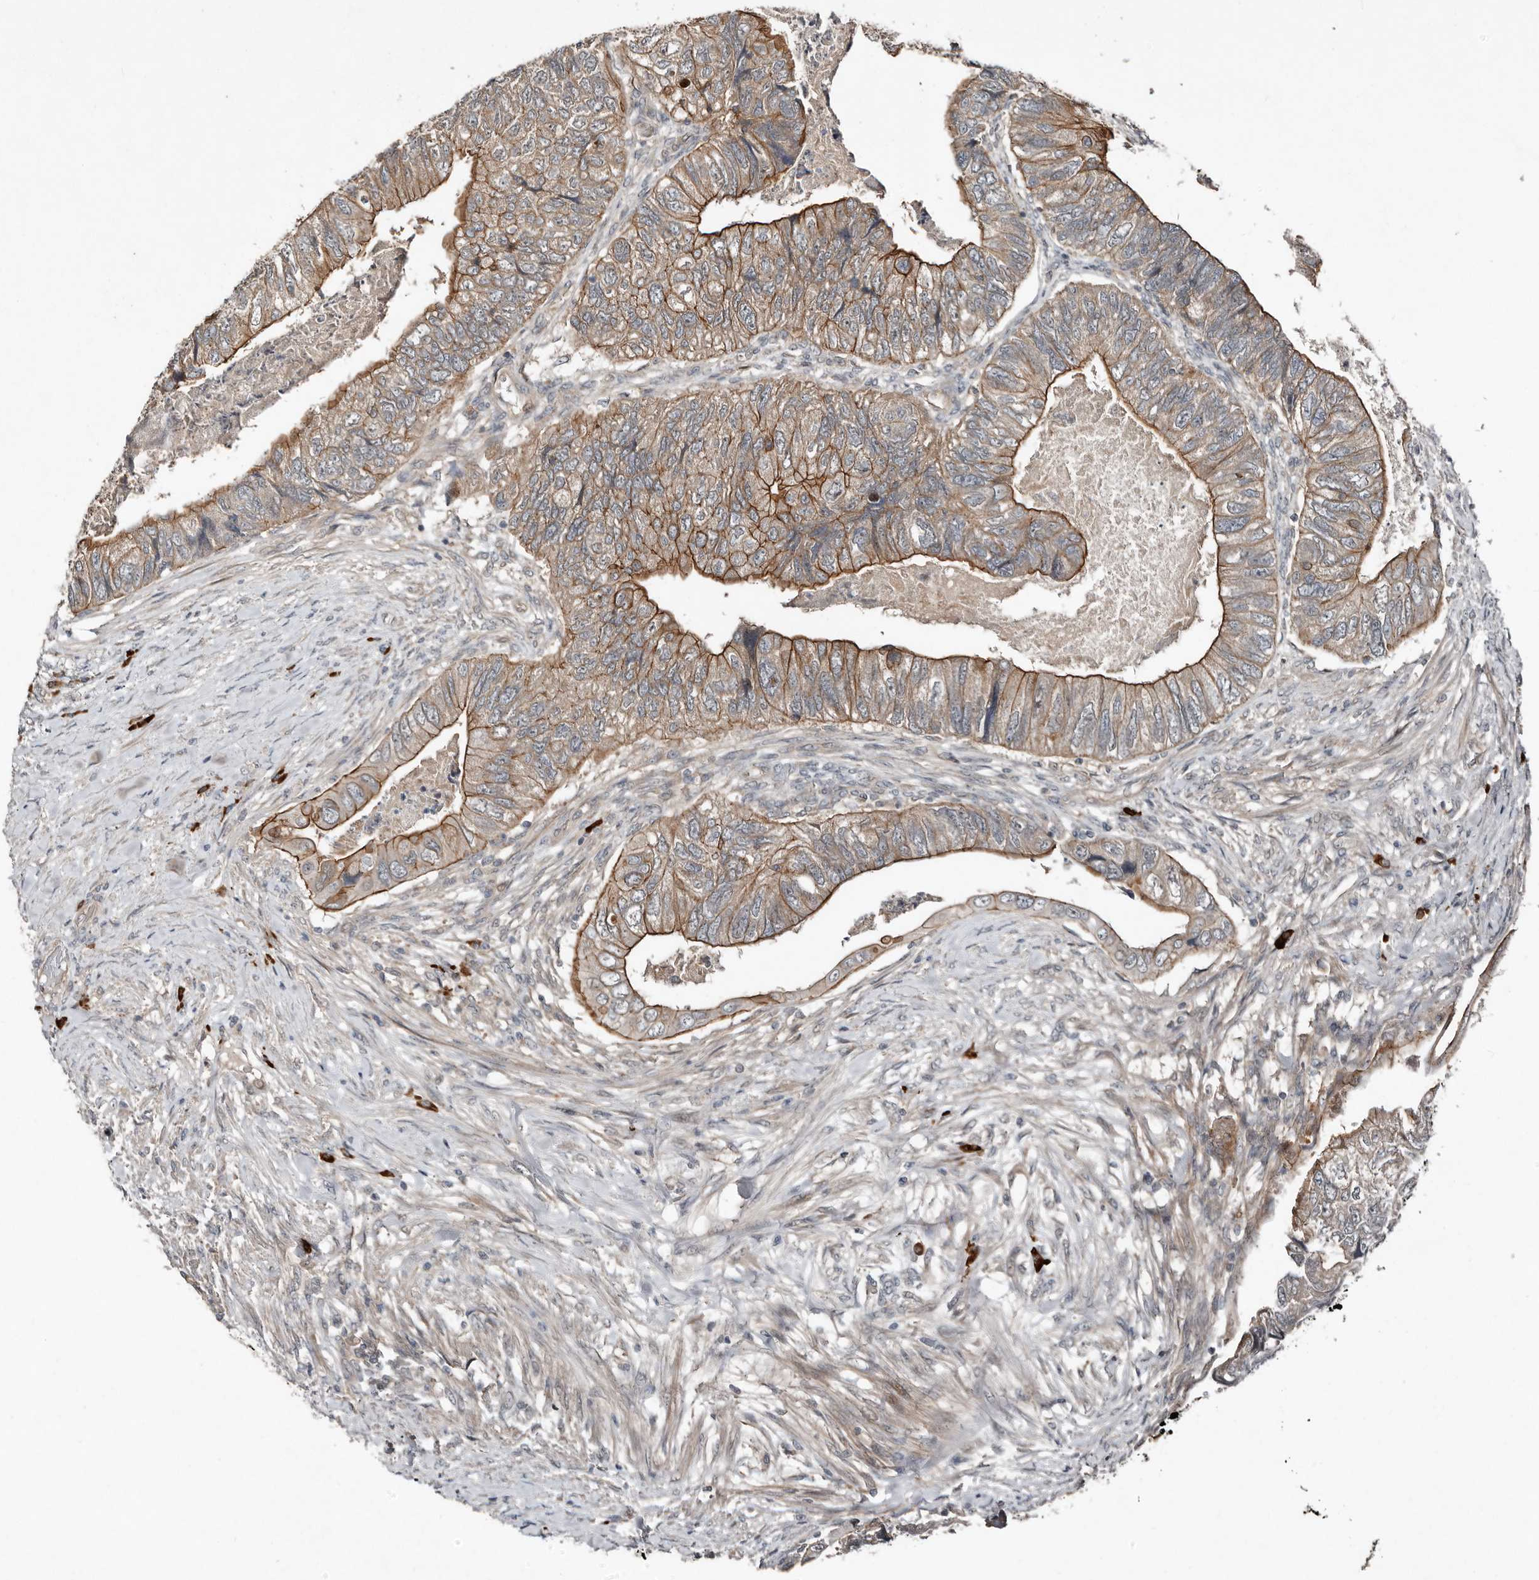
{"staining": {"intensity": "moderate", "quantity": "25%-75%", "location": "cytoplasmic/membranous"}, "tissue": "colorectal cancer", "cell_type": "Tumor cells", "image_type": "cancer", "snomed": [{"axis": "morphology", "description": "Adenocarcinoma, NOS"}, {"axis": "topography", "description": "Rectum"}], "caption": "DAB (3,3'-diaminobenzidine) immunohistochemical staining of colorectal cancer (adenocarcinoma) exhibits moderate cytoplasmic/membranous protein positivity in about 25%-75% of tumor cells. The staining was performed using DAB (3,3'-diaminobenzidine), with brown indicating positive protein expression. Nuclei are stained blue with hematoxylin.", "gene": "TEAD3", "patient": {"sex": "male", "age": 63}}